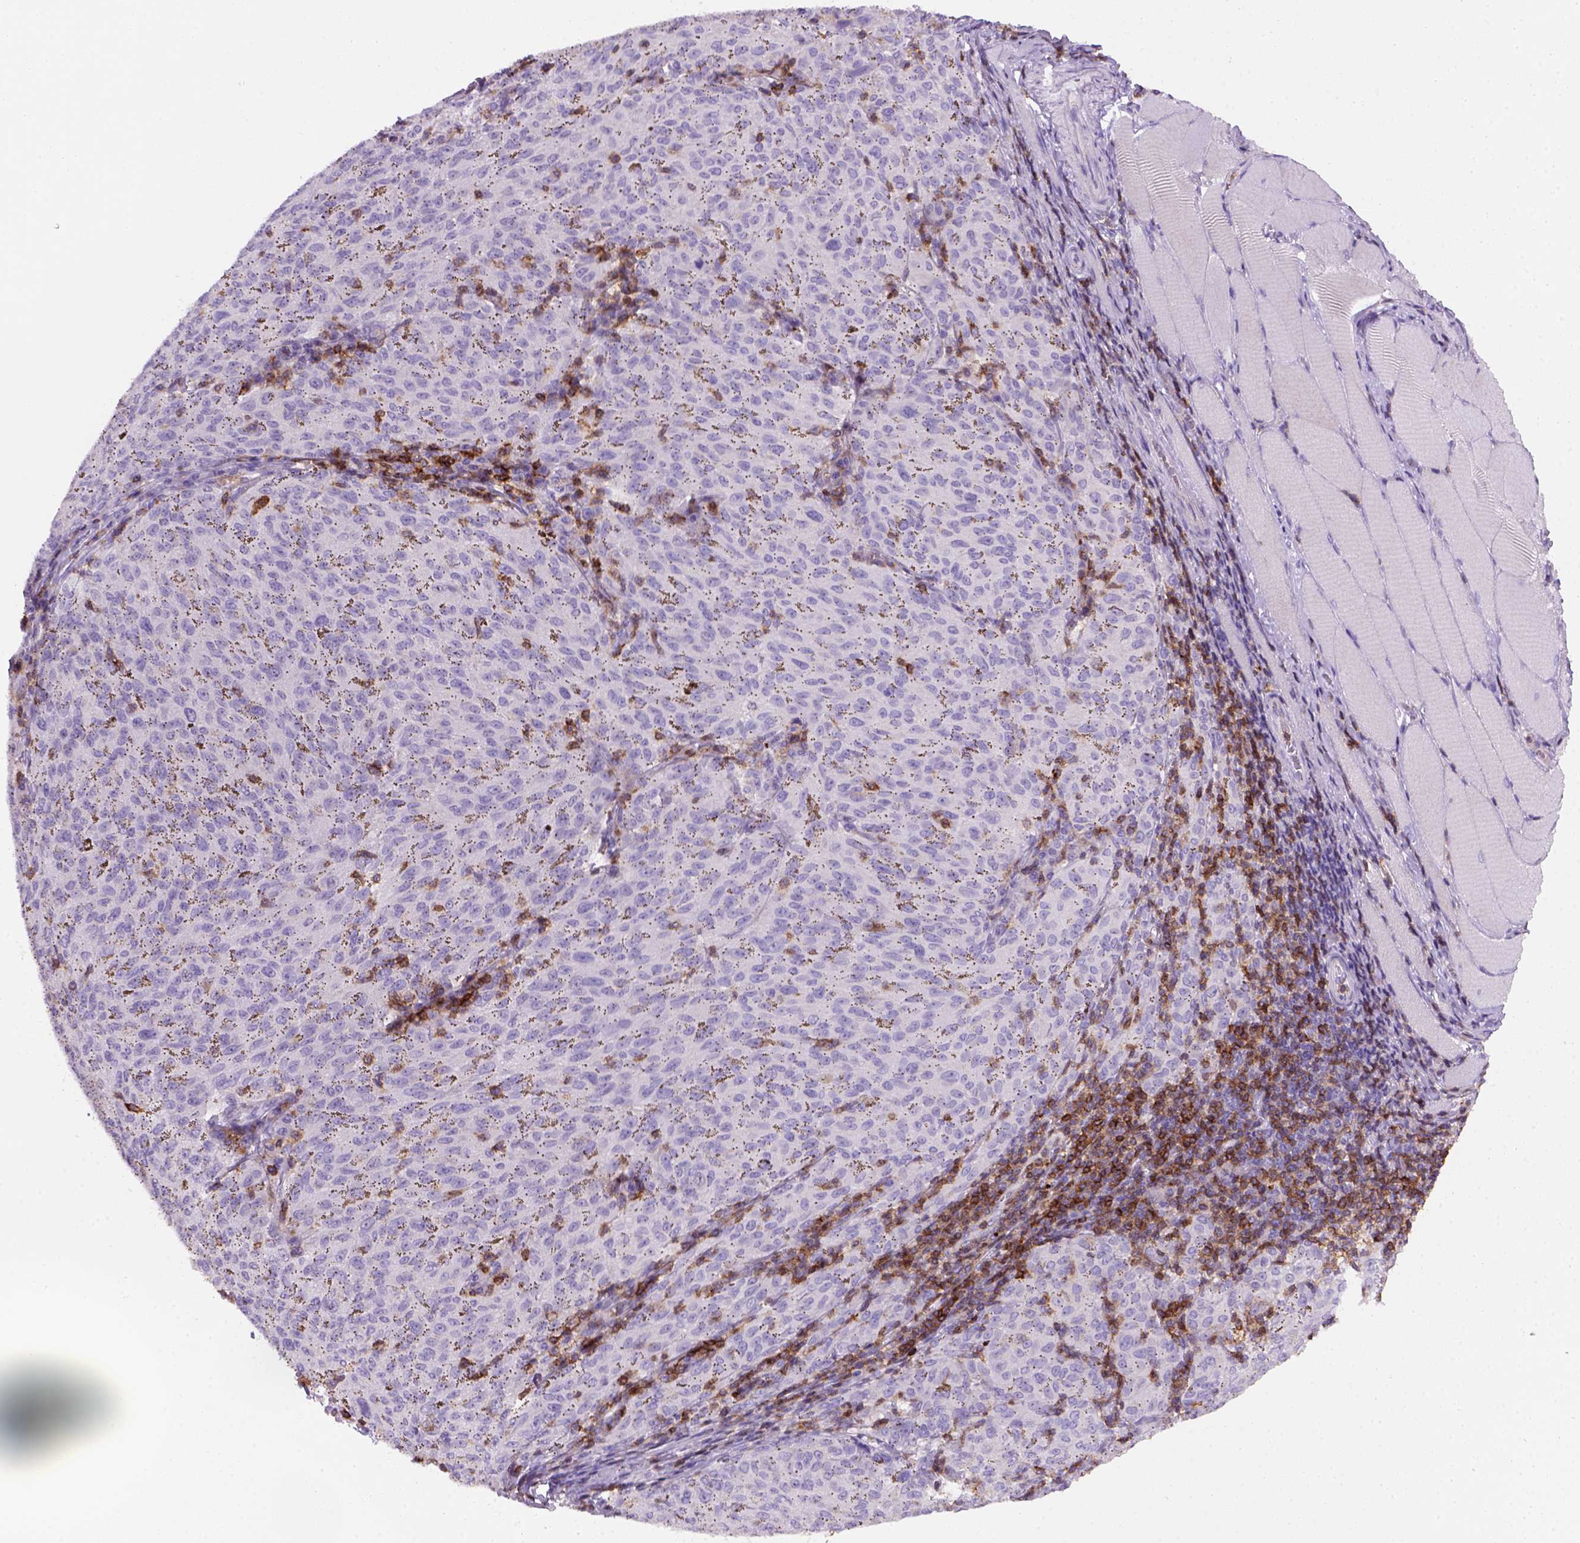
{"staining": {"intensity": "negative", "quantity": "none", "location": "none"}, "tissue": "melanoma", "cell_type": "Tumor cells", "image_type": "cancer", "snomed": [{"axis": "morphology", "description": "Malignant melanoma, NOS"}, {"axis": "topography", "description": "Skin"}], "caption": "Immunohistochemical staining of human malignant melanoma reveals no significant positivity in tumor cells.", "gene": "CD3E", "patient": {"sex": "female", "age": 72}}